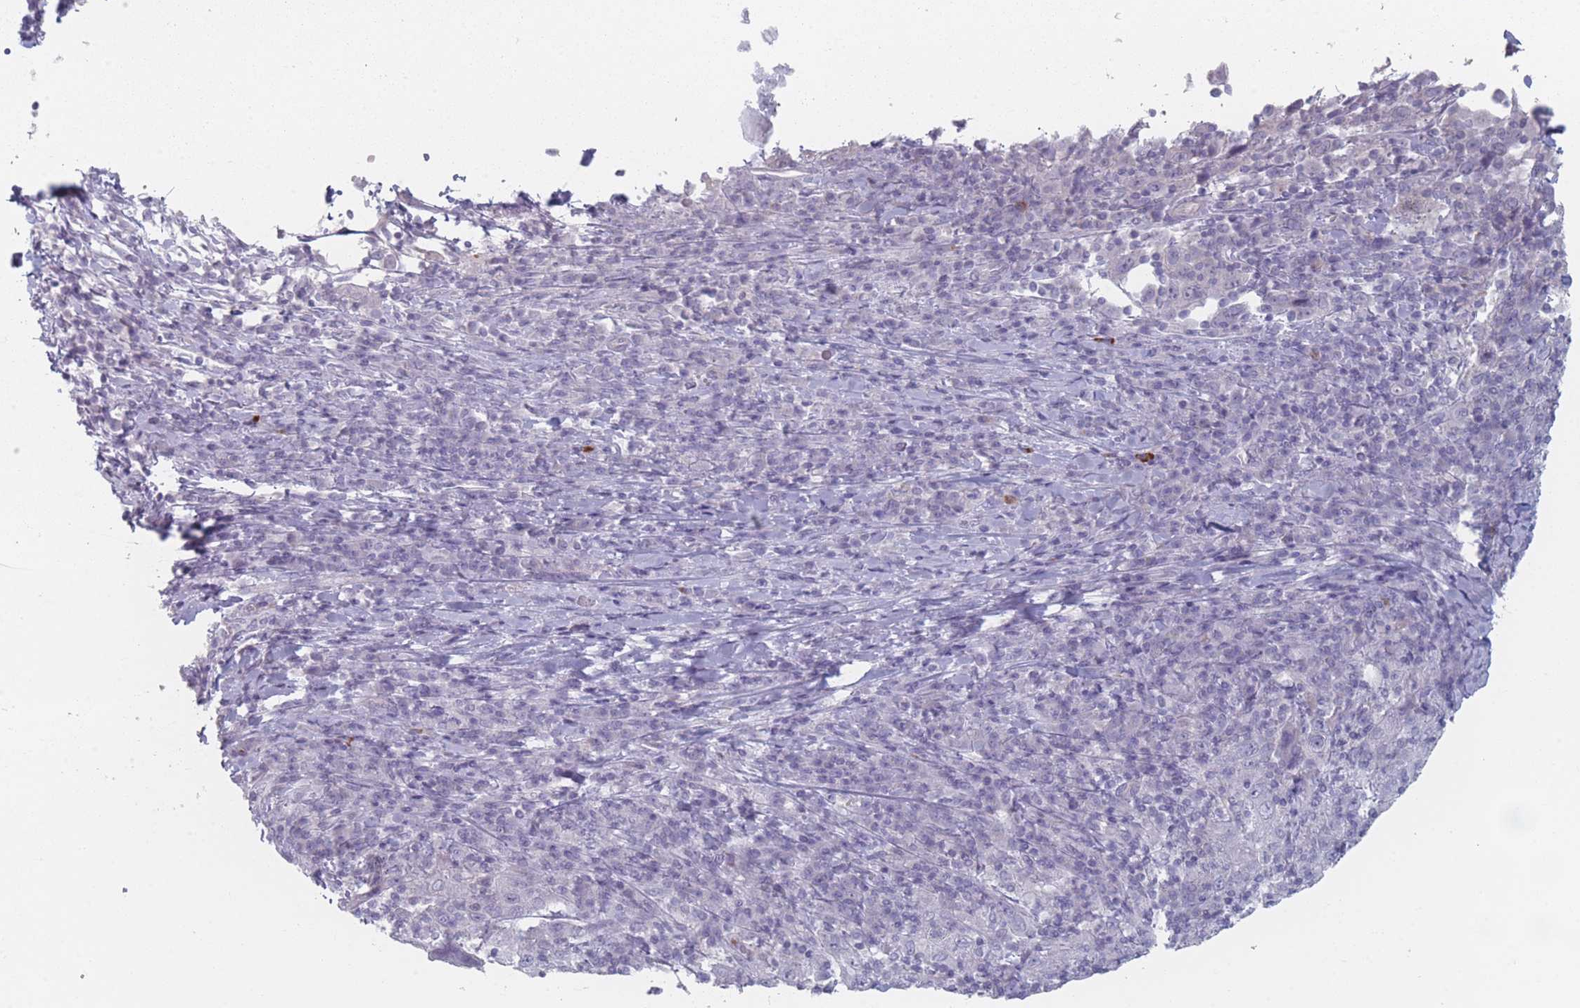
{"staining": {"intensity": "negative", "quantity": "none", "location": "none"}, "tissue": "cervical cancer", "cell_type": "Tumor cells", "image_type": "cancer", "snomed": [{"axis": "morphology", "description": "Squamous cell carcinoma, NOS"}, {"axis": "topography", "description": "Cervix"}], "caption": "Cervical cancer (squamous cell carcinoma) was stained to show a protein in brown. There is no significant positivity in tumor cells.", "gene": "RNF4", "patient": {"sex": "female", "age": 46}}